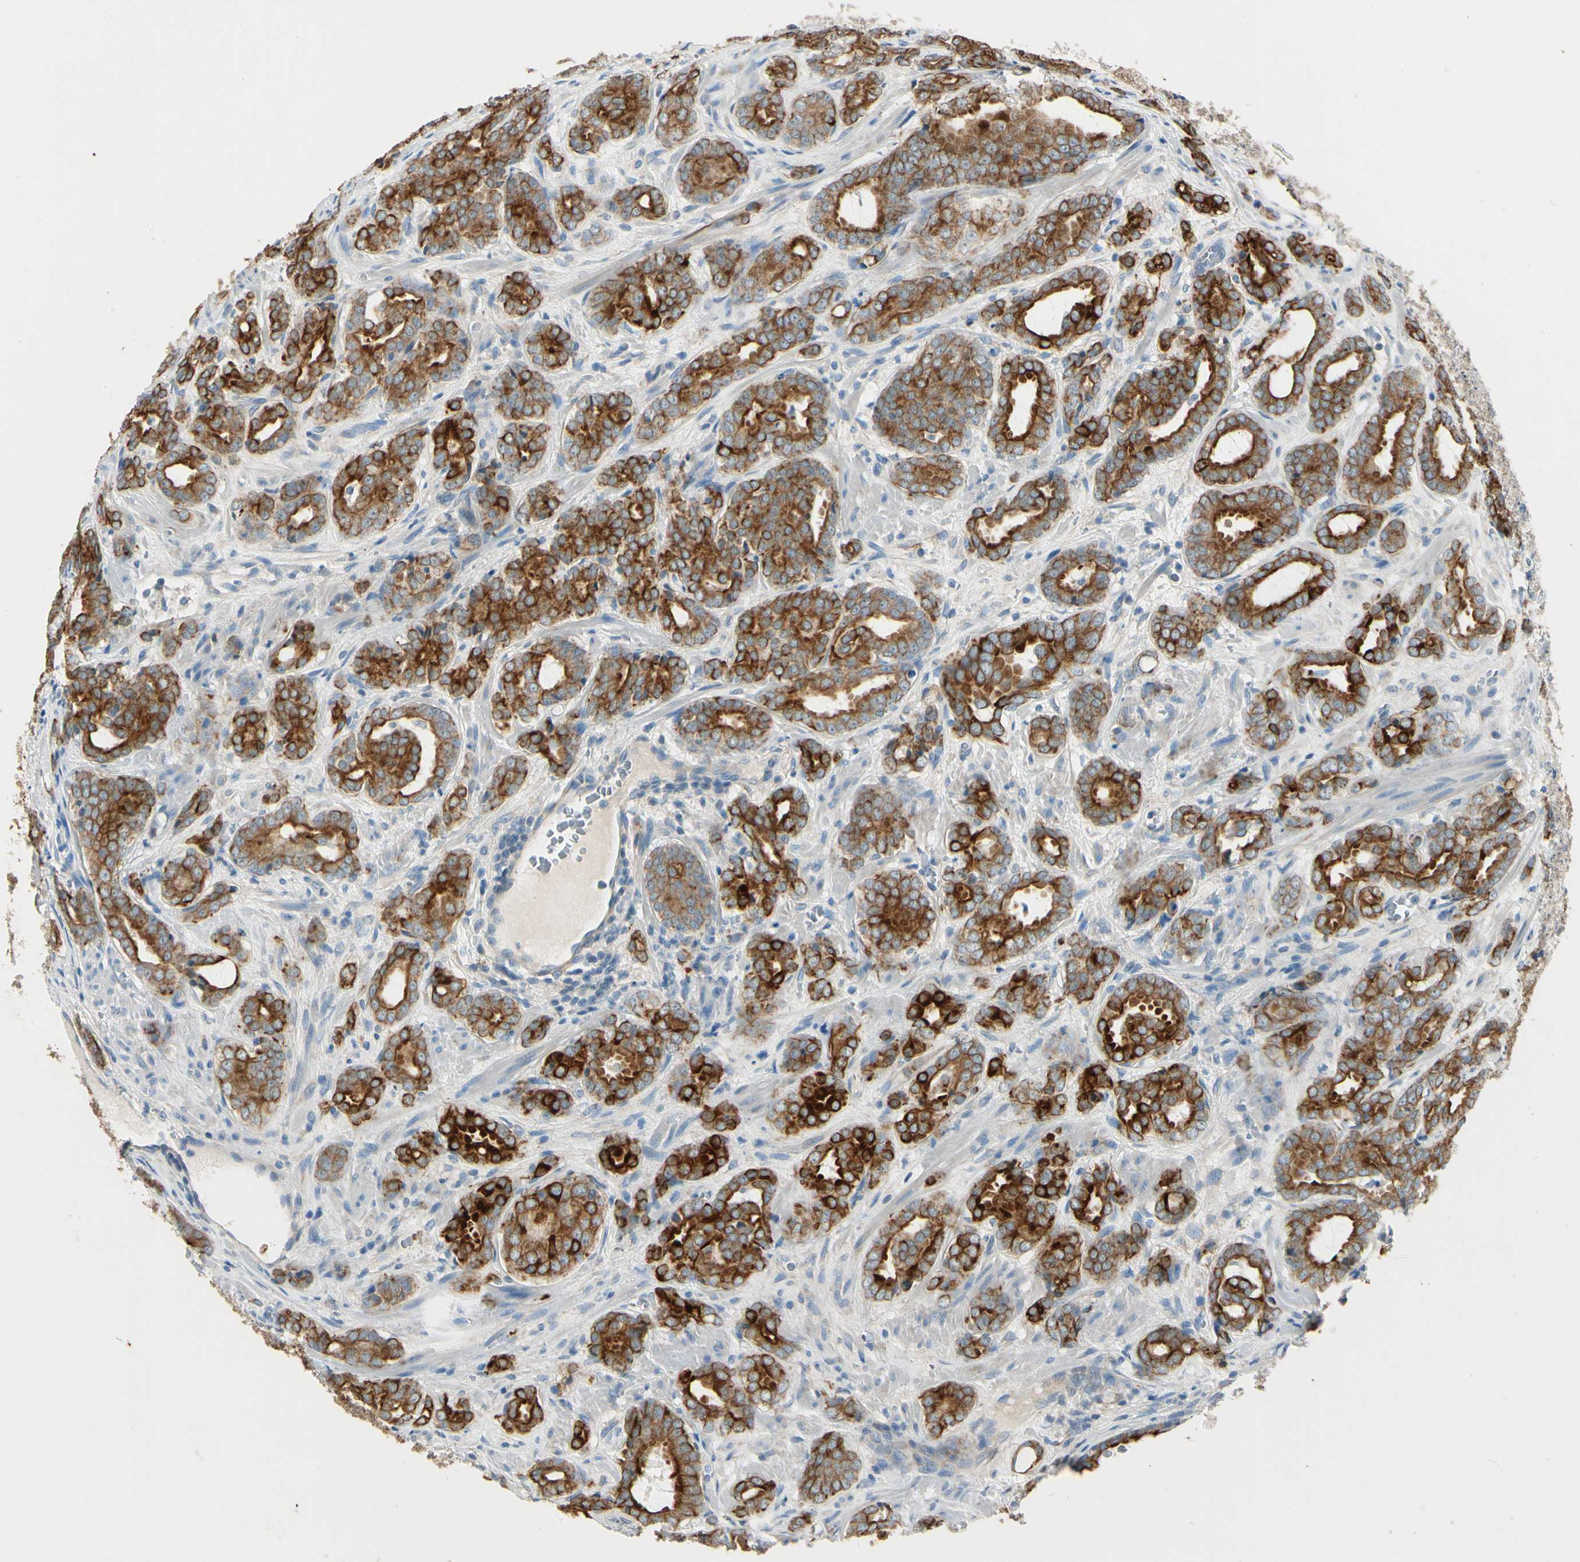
{"staining": {"intensity": "strong", "quantity": ">75%", "location": "cytoplasmic/membranous"}, "tissue": "prostate cancer", "cell_type": "Tumor cells", "image_type": "cancer", "snomed": [{"axis": "morphology", "description": "Adenocarcinoma, High grade"}, {"axis": "topography", "description": "Prostate"}], "caption": "Protein expression analysis of prostate adenocarcinoma (high-grade) exhibits strong cytoplasmic/membranous staining in approximately >75% of tumor cells.", "gene": "DUSP12", "patient": {"sex": "male", "age": 64}}